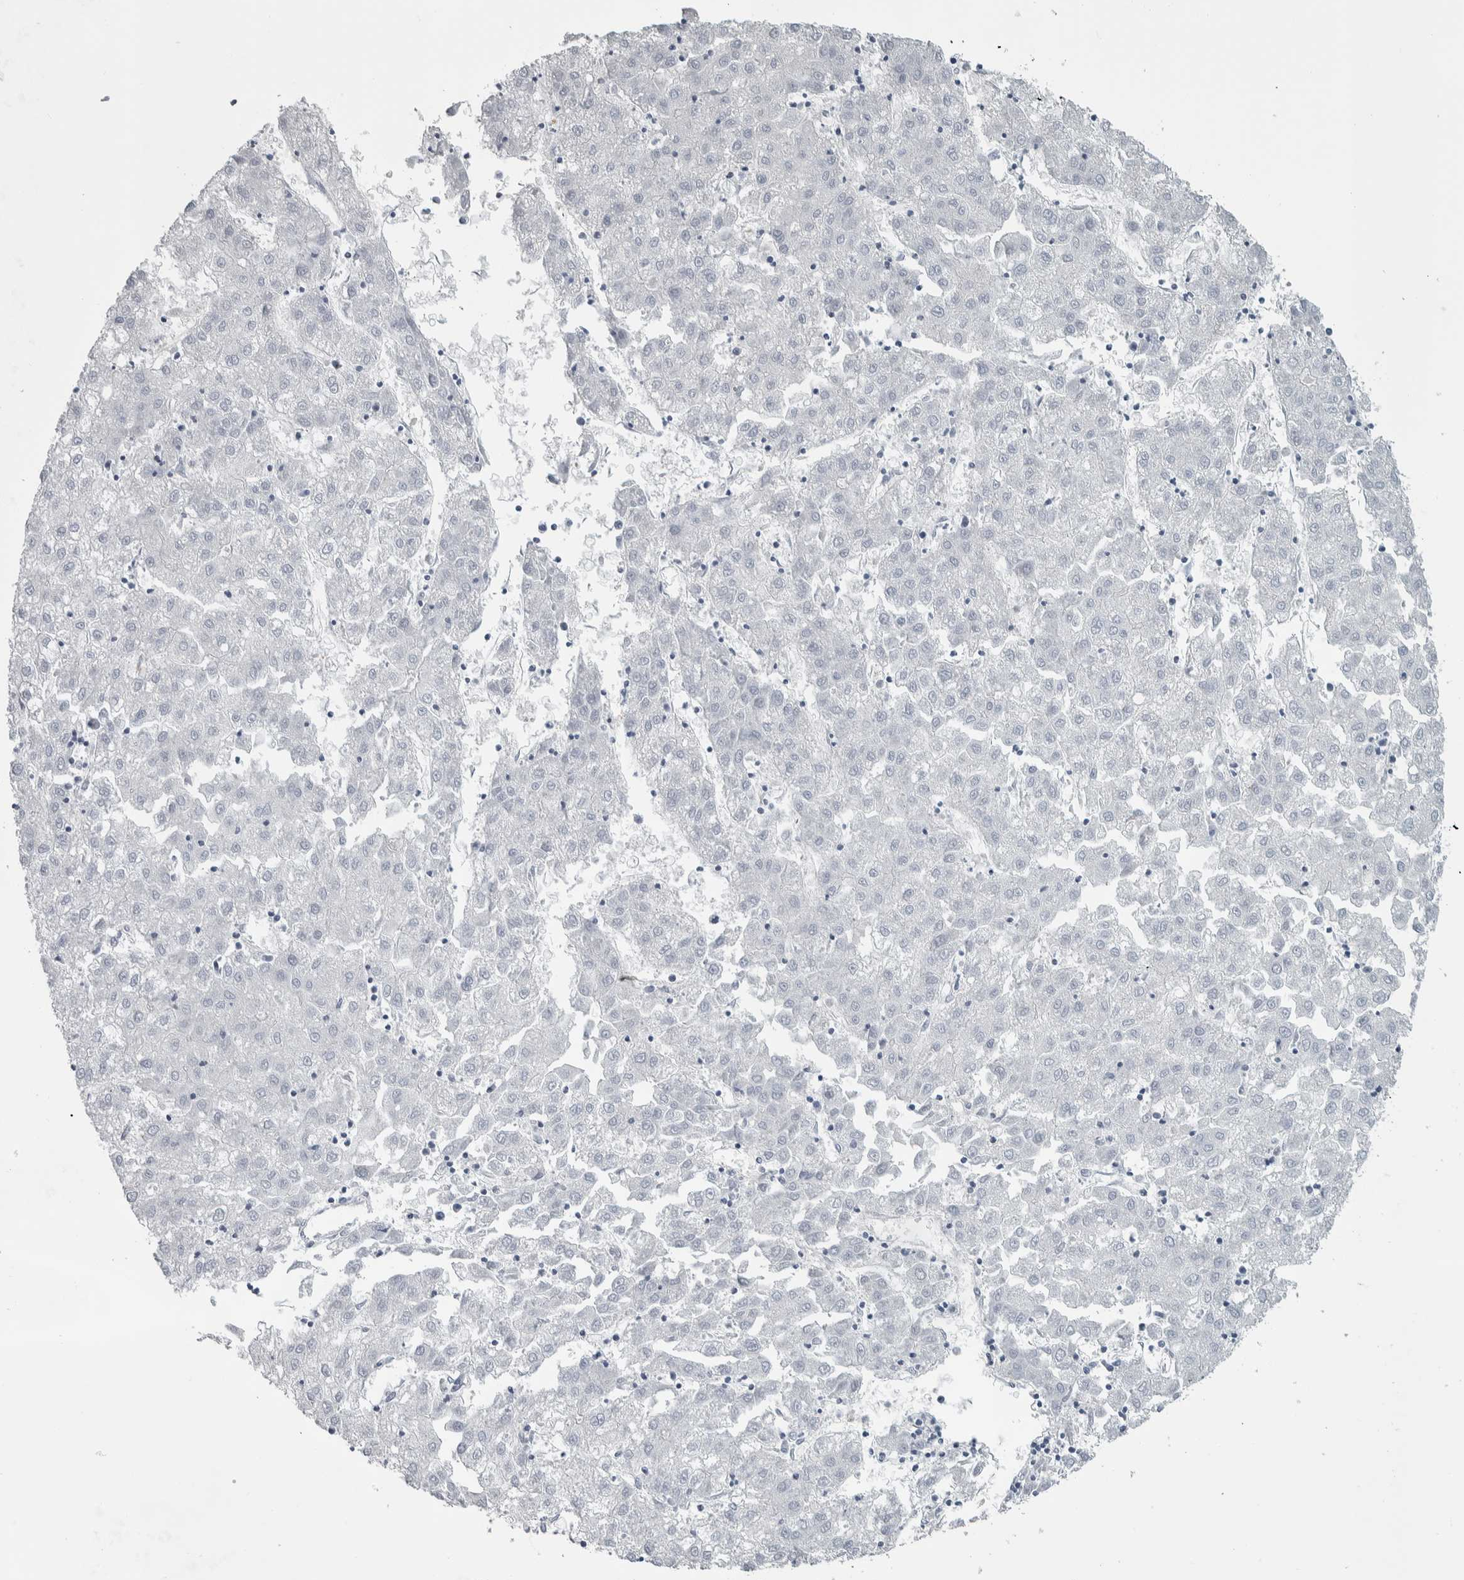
{"staining": {"intensity": "negative", "quantity": "none", "location": "none"}, "tissue": "liver cancer", "cell_type": "Tumor cells", "image_type": "cancer", "snomed": [{"axis": "morphology", "description": "Carcinoma, Hepatocellular, NOS"}, {"axis": "topography", "description": "Liver"}], "caption": "A high-resolution image shows IHC staining of liver cancer, which displays no significant expression in tumor cells.", "gene": "SKAP2", "patient": {"sex": "male", "age": 72}}